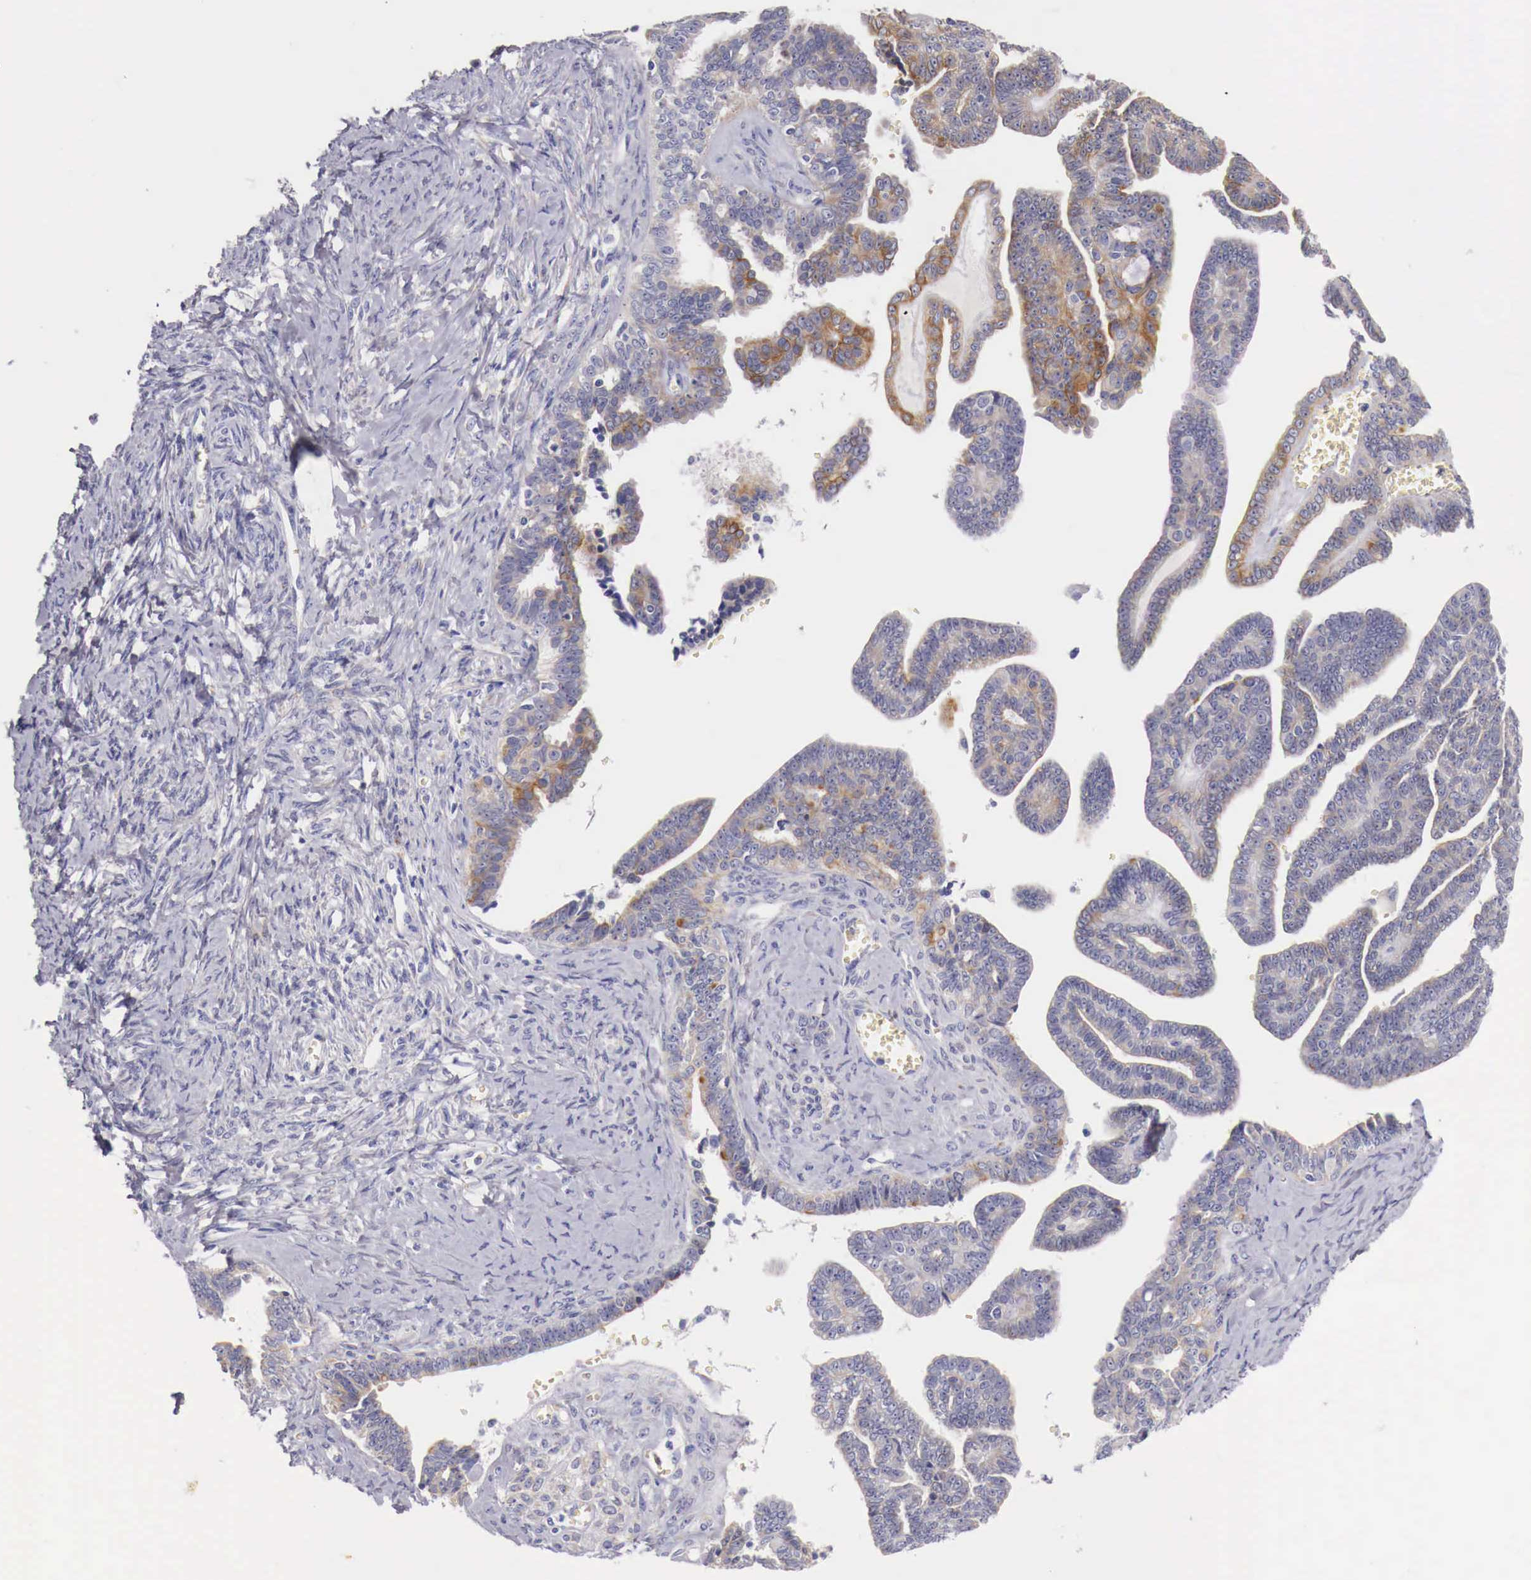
{"staining": {"intensity": "weak", "quantity": ">75%", "location": "cytoplasmic/membranous"}, "tissue": "ovarian cancer", "cell_type": "Tumor cells", "image_type": "cancer", "snomed": [{"axis": "morphology", "description": "Cystadenocarcinoma, serous, NOS"}, {"axis": "topography", "description": "Ovary"}], "caption": "Protein expression analysis of human ovarian cancer (serous cystadenocarcinoma) reveals weak cytoplasmic/membranous positivity in about >75% of tumor cells. The staining was performed using DAB, with brown indicating positive protein expression. Nuclei are stained blue with hematoxylin.", "gene": "NREP", "patient": {"sex": "female", "age": 71}}